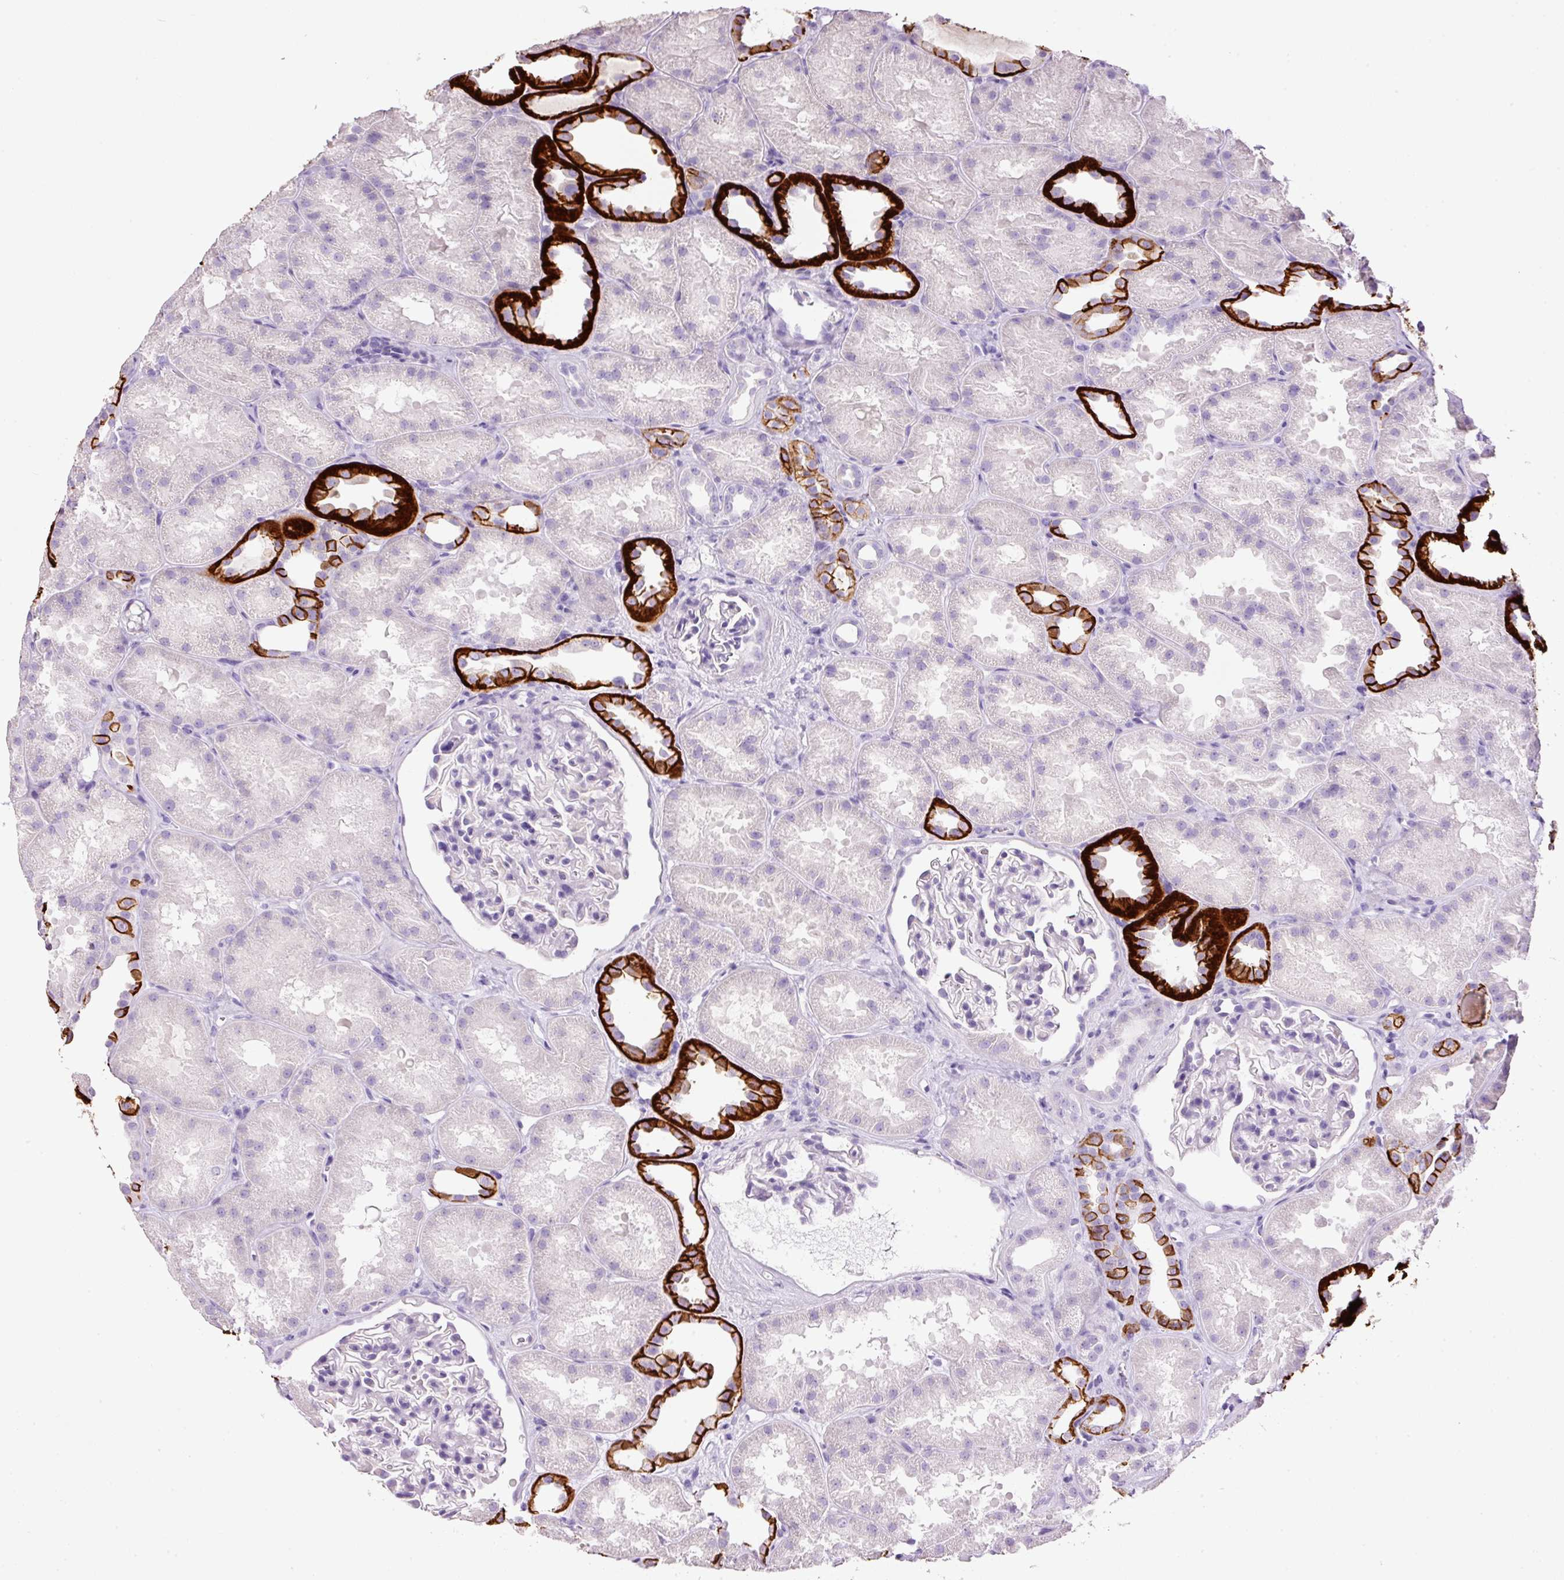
{"staining": {"intensity": "negative", "quantity": "none", "location": "none"}, "tissue": "kidney", "cell_type": "Cells in glomeruli", "image_type": "normal", "snomed": [{"axis": "morphology", "description": "Normal tissue, NOS"}, {"axis": "topography", "description": "Kidney"}], "caption": "Immunohistochemistry (IHC) image of unremarkable human kidney stained for a protein (brown), which exhibits no expression in cells in glomeruli. (DAB immunohistochemistry (IHC), high magnification).", "gene": "BSND", "patient": {"sex": "male", "age": 61}}